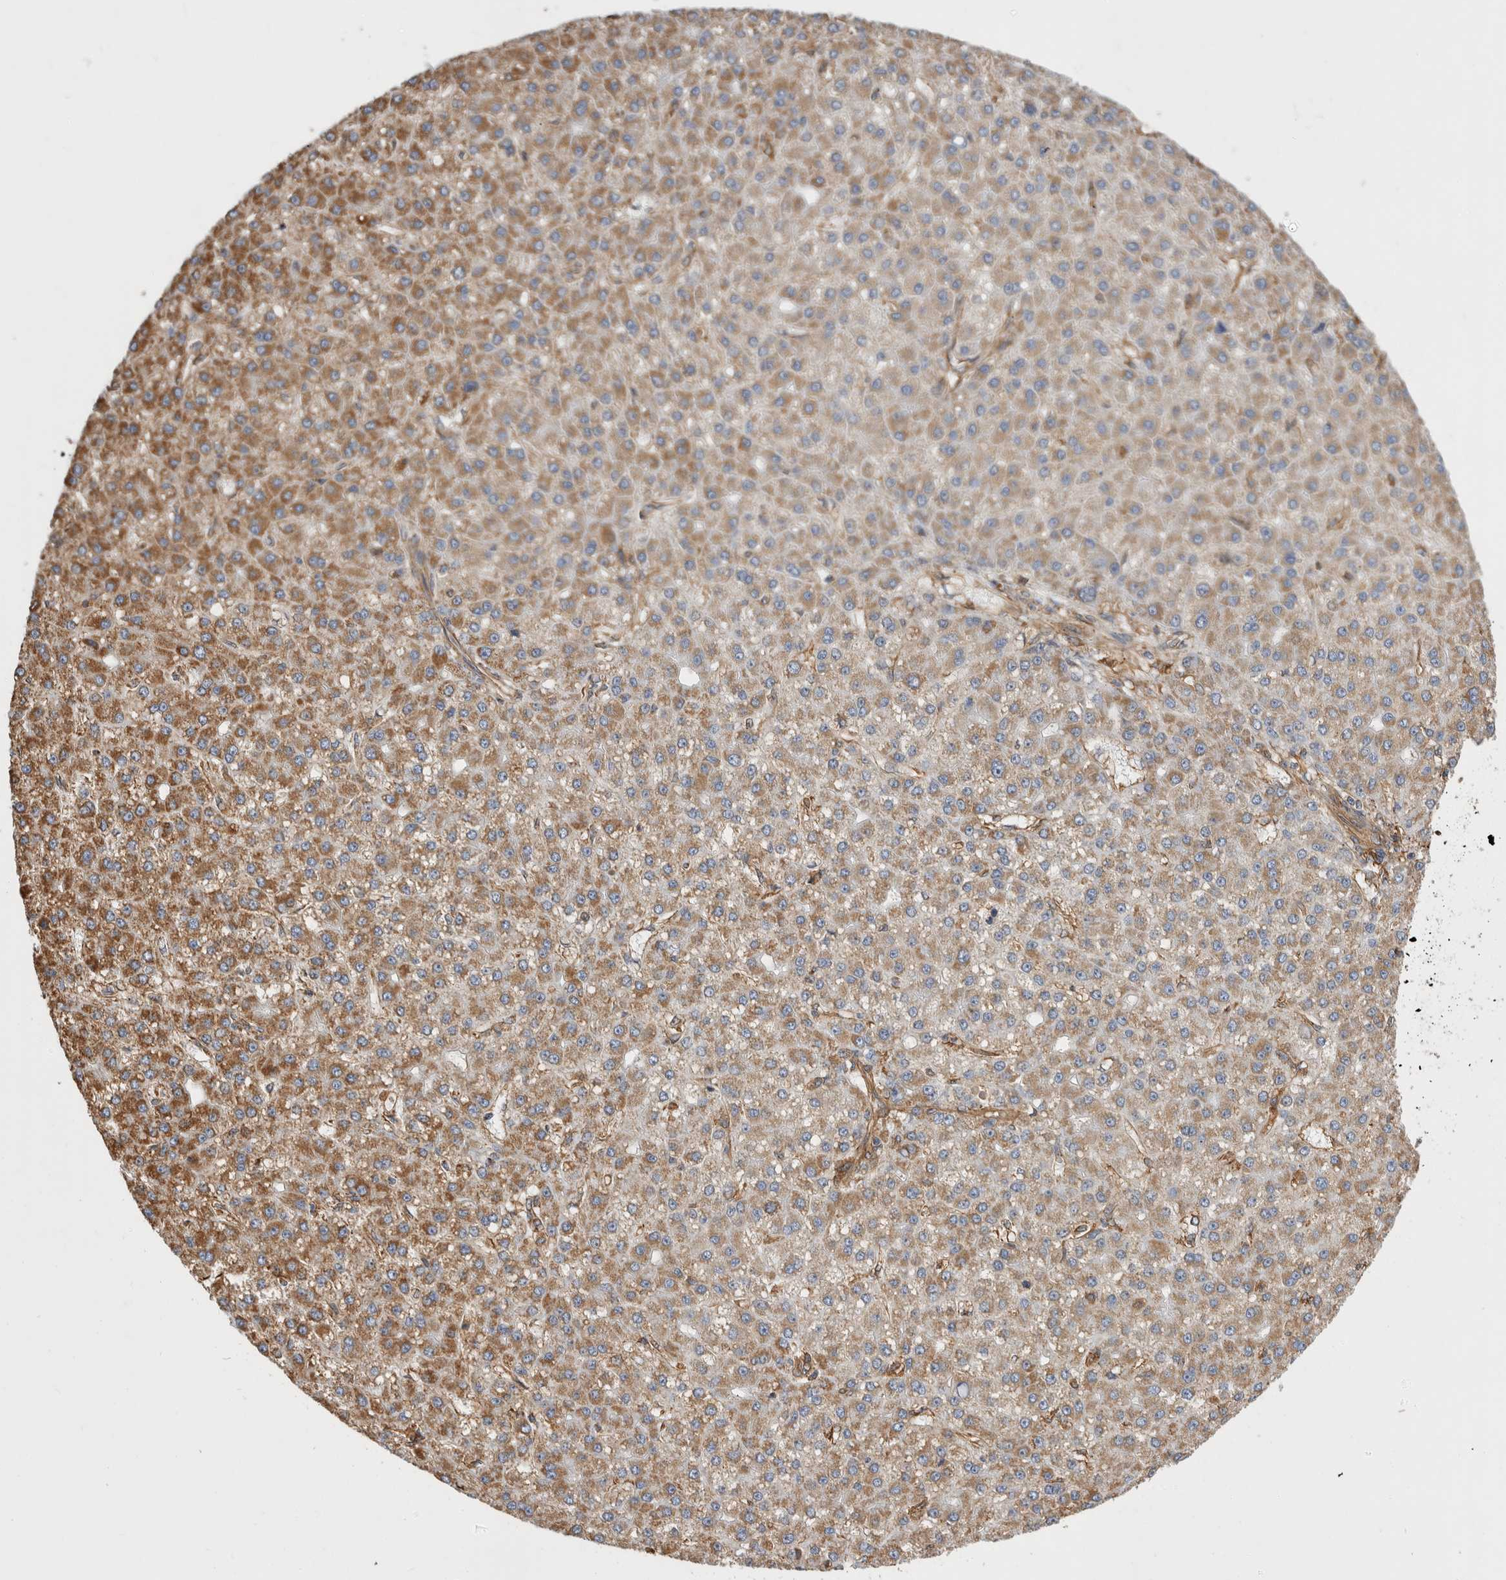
{"staining": {"intensity": "moderate", "quantity": ">75%", "location": "cytoplasmic/membranous"}, "tissue": "liver cancer", "cell_type": "Tumor cells", "image_type": "cancer", "snomed": [{"axis": "morphology", "description": "Carcinoma, Hepatocellular, NOS"}, {"axis": "topography", "description": "Liver"}], "caption": "Liver cancer stained with a protein marker displays moderate staining in tumor cells.", "gene": "ZNF397", "patient": {"sex": "male", "age": 67}}